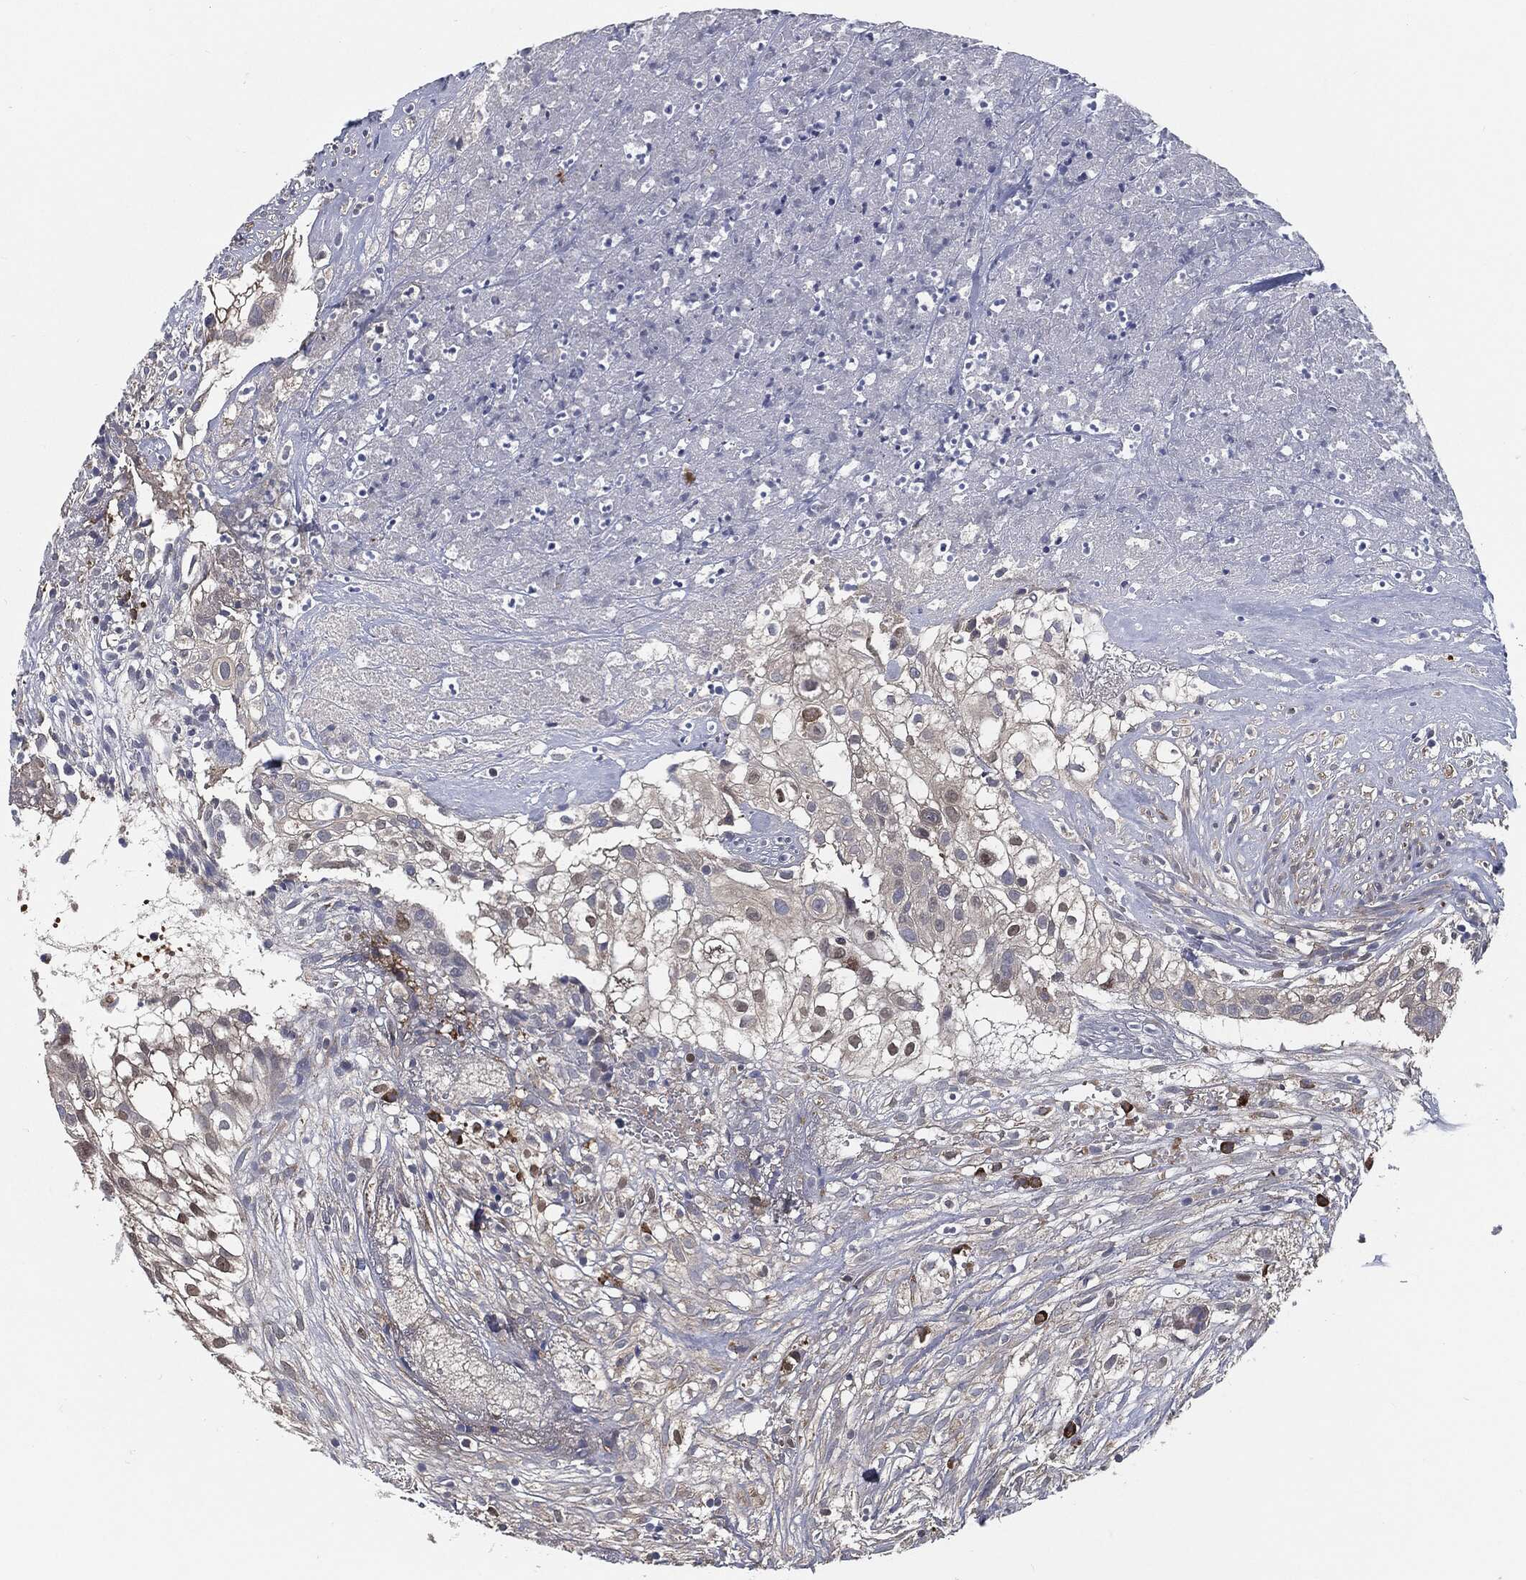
{"staining": {"intensity": "weak", "quantity": "<25%", "location": "cytoplasmic/membranous"}, "tissue": "urothelial cancer", "cell_type": "Tumor cells", "image_type": "cancer", "snomed": [{"axis": "morphology", "description": "Urothelial carcinoma, High grade"}, {"axis": "topography", "description": "Urinary bladder"}], "caption": "A photomicrograph of urothelial carcinoma (high-grade) stained for a protein exhibits no brown staining in tumor cells.", "gene": "PRDX4", "patient": {"sex": "female", "age": 79}}